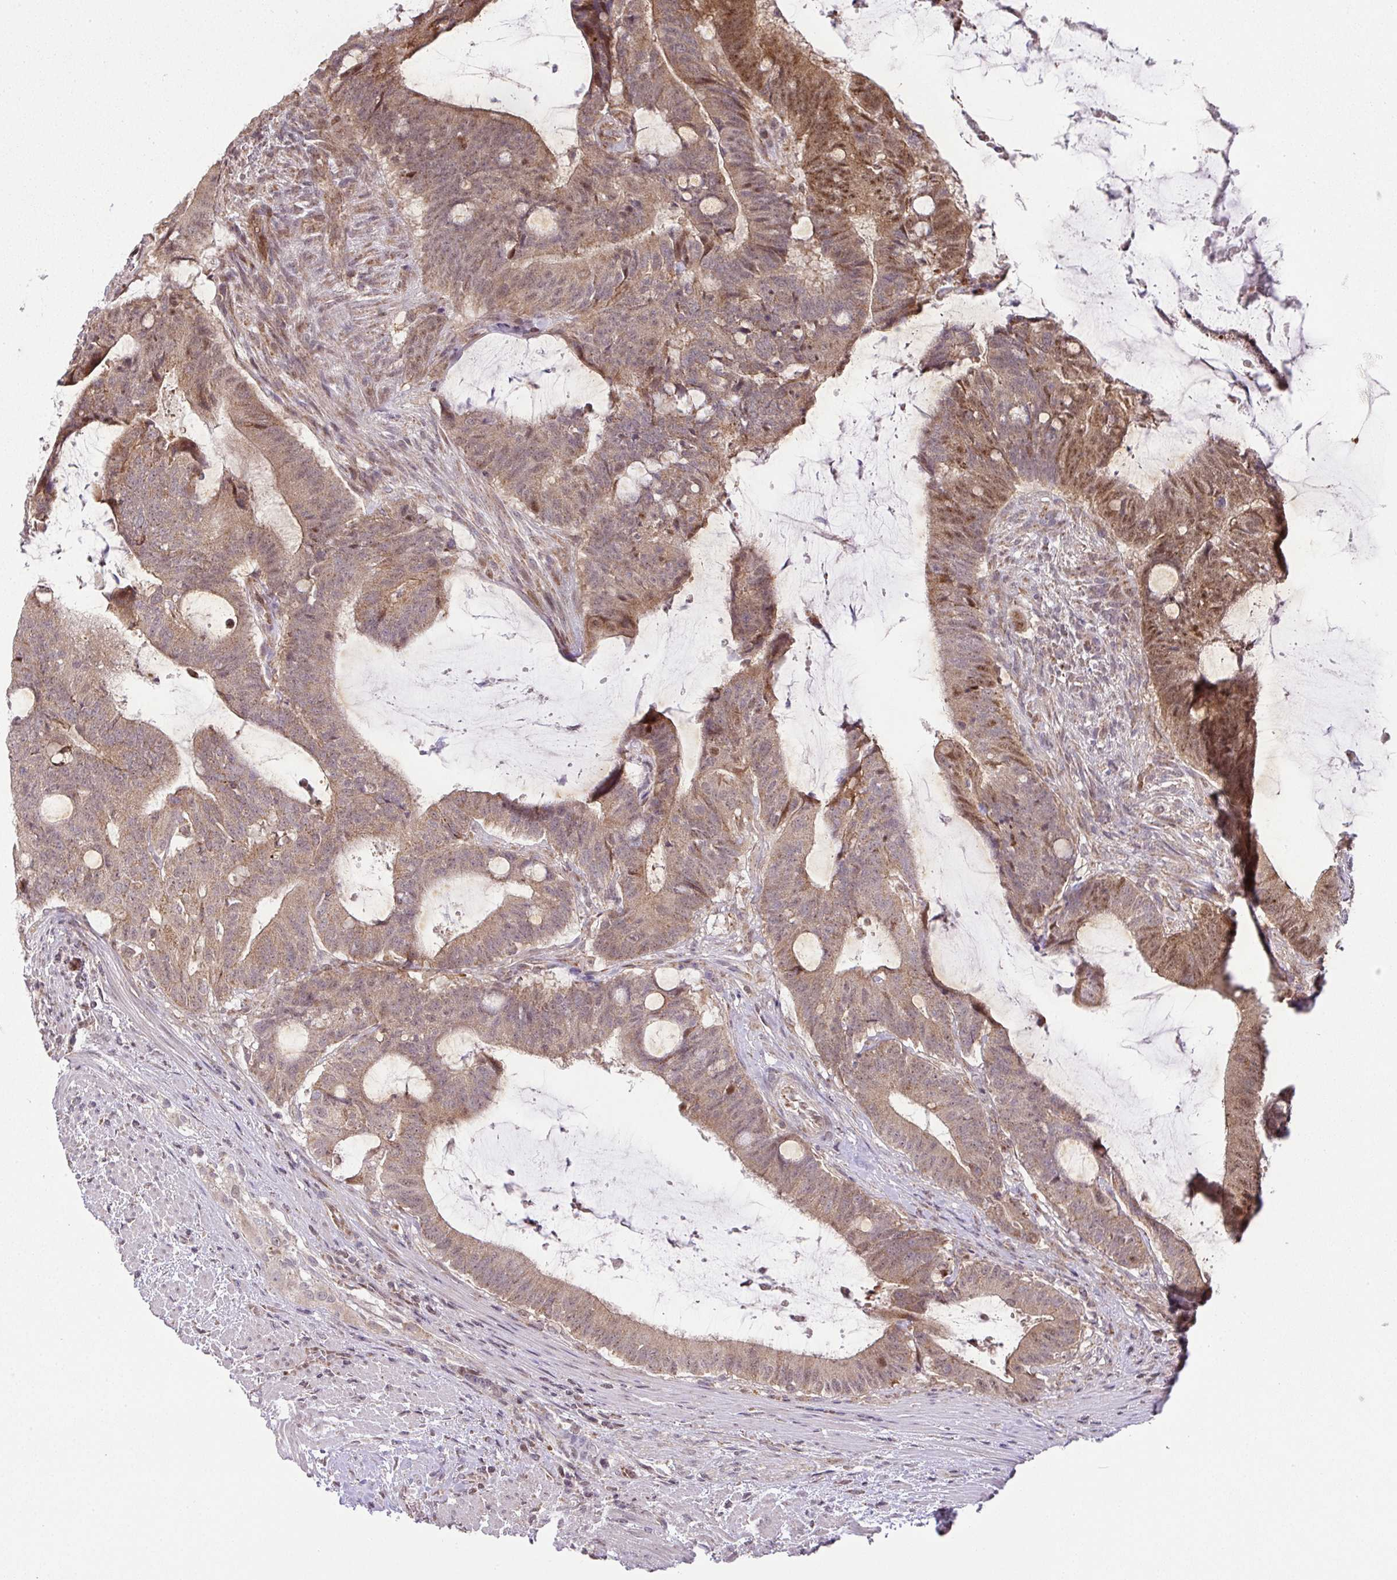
{"staining": {"intensity": "moderate", "quantity": ">75%", "location": "cytoplasmic/membranous,nuclear"}, "tissue": "colorectal cancer", "cell_type": "Tumor cells", "image_type": "cancer", "snomed": [{"axis": "morphology", "description": "Adenocarcinoma, NOS"}, {"axis": "topography", "description": "Colon"}], "caption": "There is medium levels of moderate cytoplasmic/membranous and nuclear positivity in tumor cells of colorectal adenocarcinoma, as demonstrated by immunohistochemical staining (brown color).", "gene": "PLK1", "patient": {"sex": "female", "age": 43}}